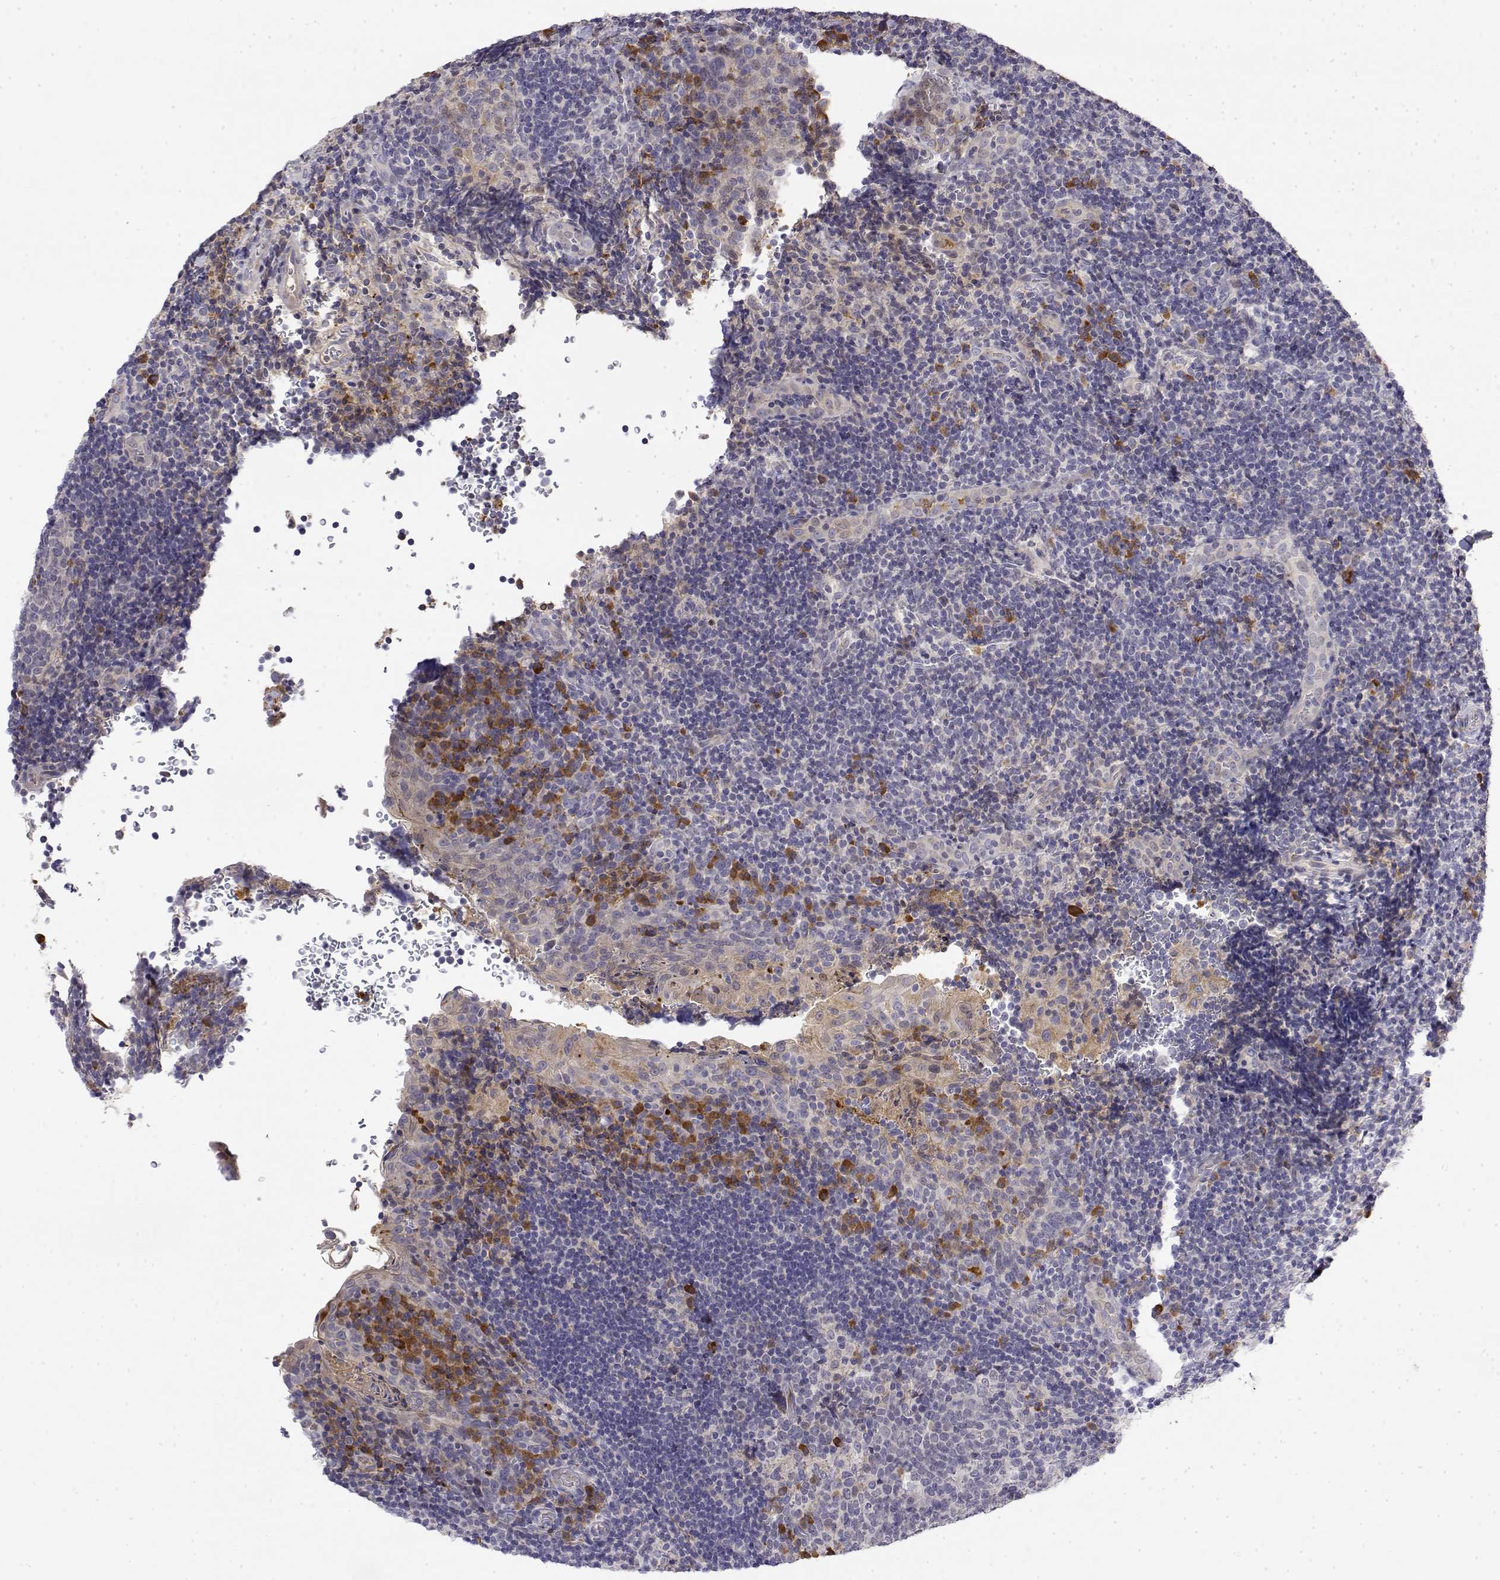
{"staining": {"intensity": "negative", "quantity": "none", "location": "none"}, "tissue": "tonsil", "cell_type": "Germinal center cells", "image_type": "normal", "snomed": [{"axis": "morphology", "description": "Normal tissue, NOS"}, {"axis": "topography", "description": "Tonsil"}], "caption": "Tonsil stained for a protein using immunohistochemistry (IHC) demonstrates no expression germinal center cells.", "gene": "IGFBP4", "patient": {"sex": "male", "age": 17}}